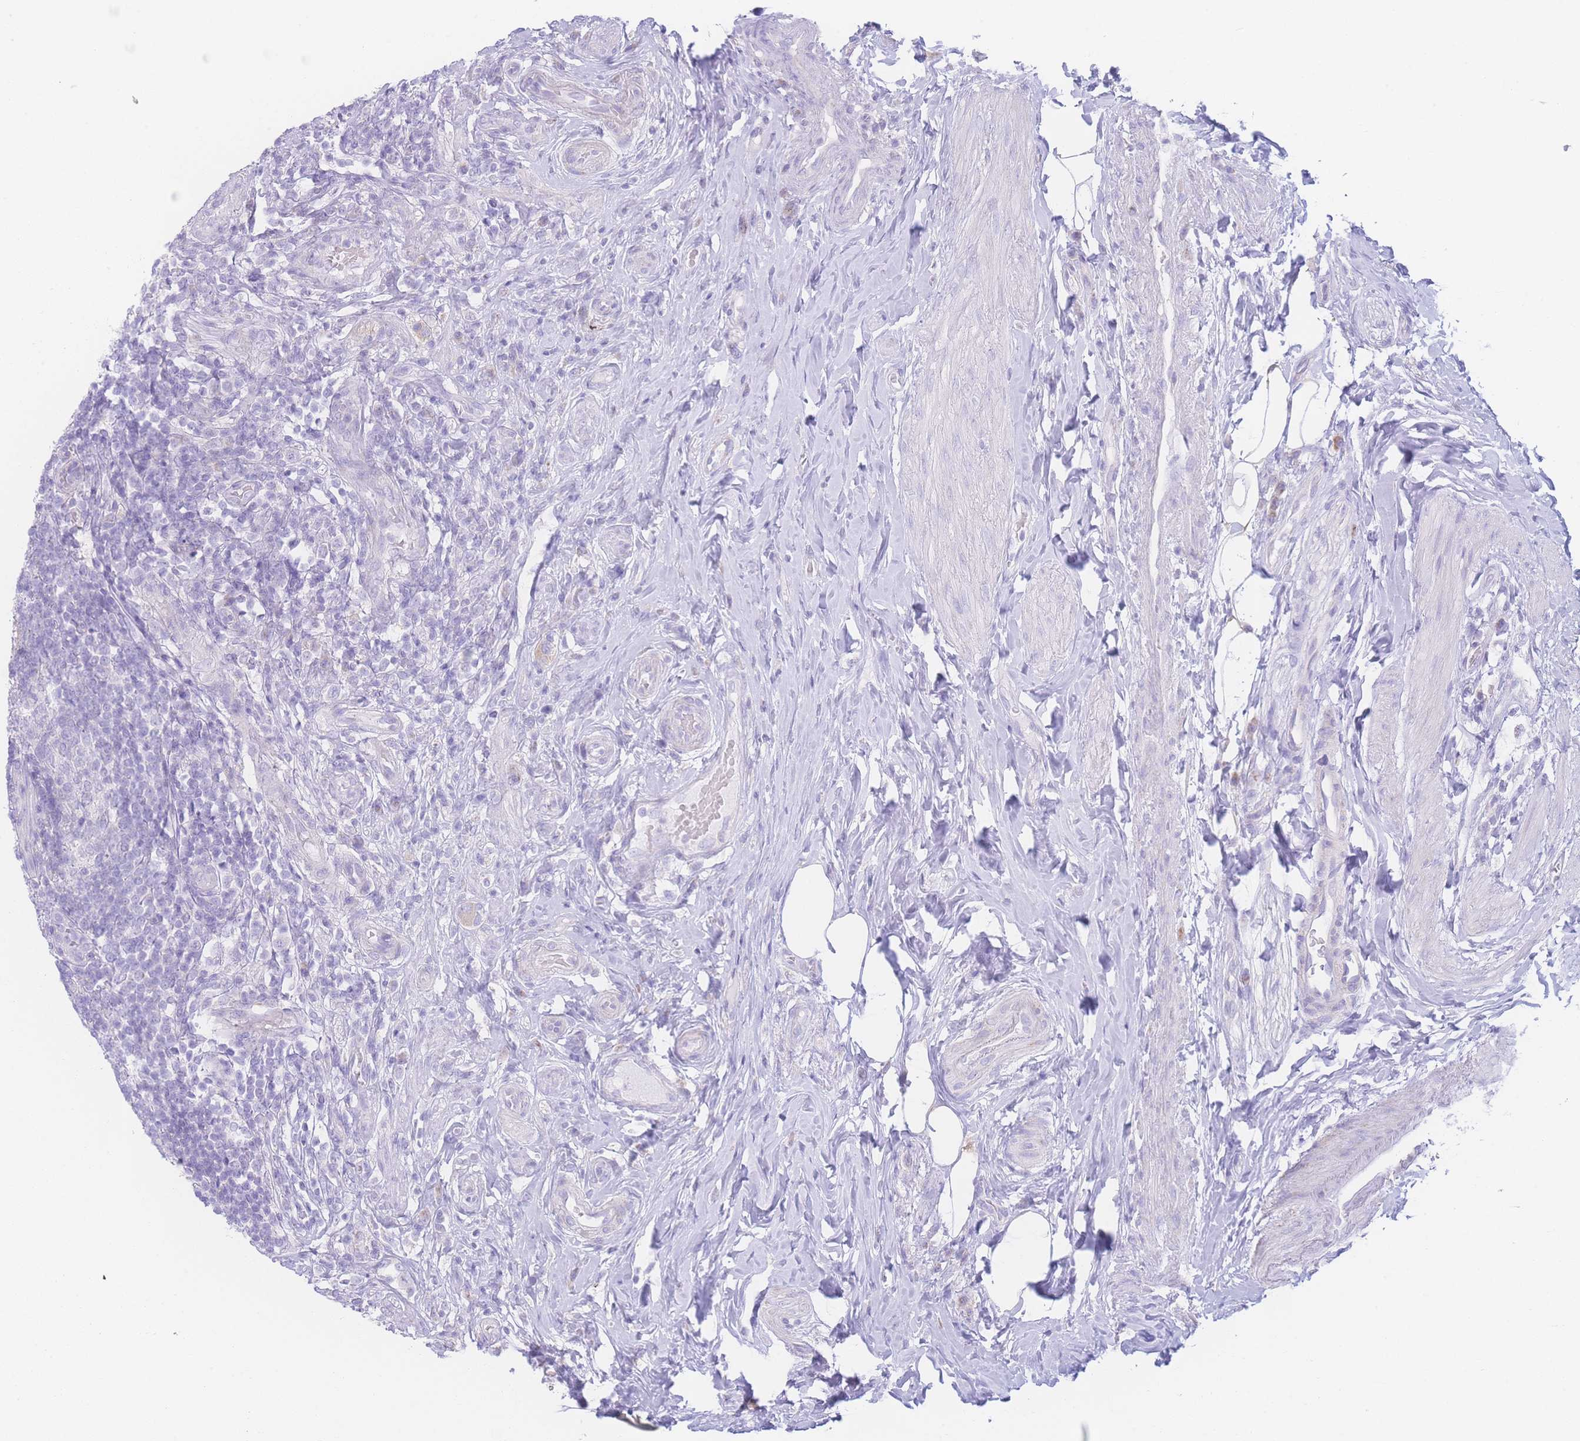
{"staining": {"intensity": "moderate", "quantity": ">75%", "location": "cytoplasmic/membranous"}, "tissue": "appendix", "cell_type": "Glandular cells", "image_type": "normal", "snomed": [{"axis": "morphology", "description": "Normal tissue, NOS"}, {"axis": "topography", "description": "Appendix"}], "caption": "Protein expression analysis of unremarkable human appendix reveals moderate cytoplasmic/membranous staining in about >75% of glandular cells.", "gene": "NBEAL1", "patient": {"sex": "female", "age": 43}}